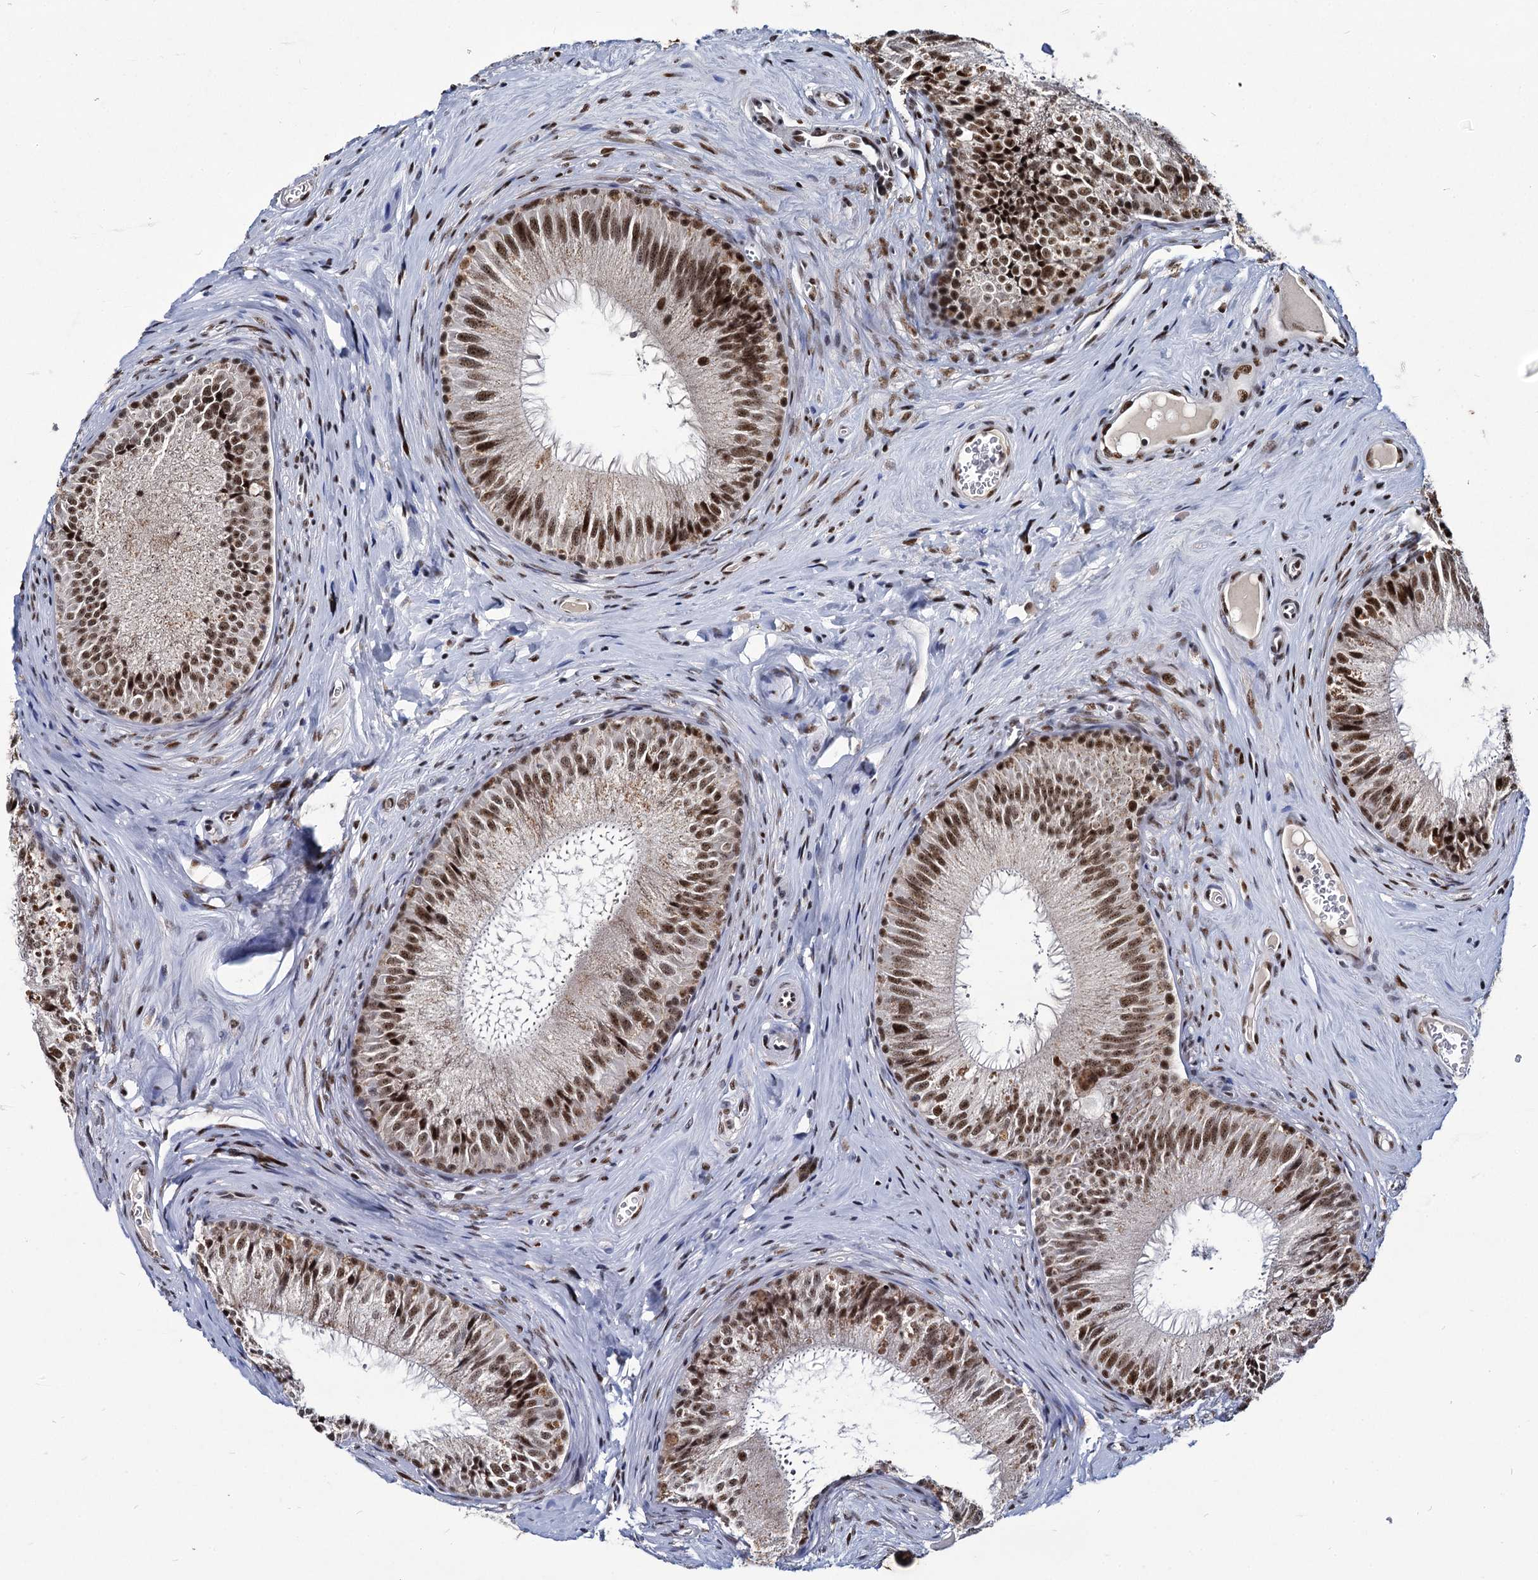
{"staining": {"intensity": "strong", "quantity": ">75%", "location": "nuclear"}, "tissue": "epididymis", "cell_type": "Glandular cells", "image_type": "normal", "snomed": [{"axis": "morphology", "description": "Normal tissue, NOS"}, {"axis": "topography", "description": "Epididymis"}], "caption": "Unremarkable epididymis demonstrates strong nuclear positivity in about >75% of glandular cells.", "gene": "RPUSD4", "patient": {"sex": "male", "age": 46}}